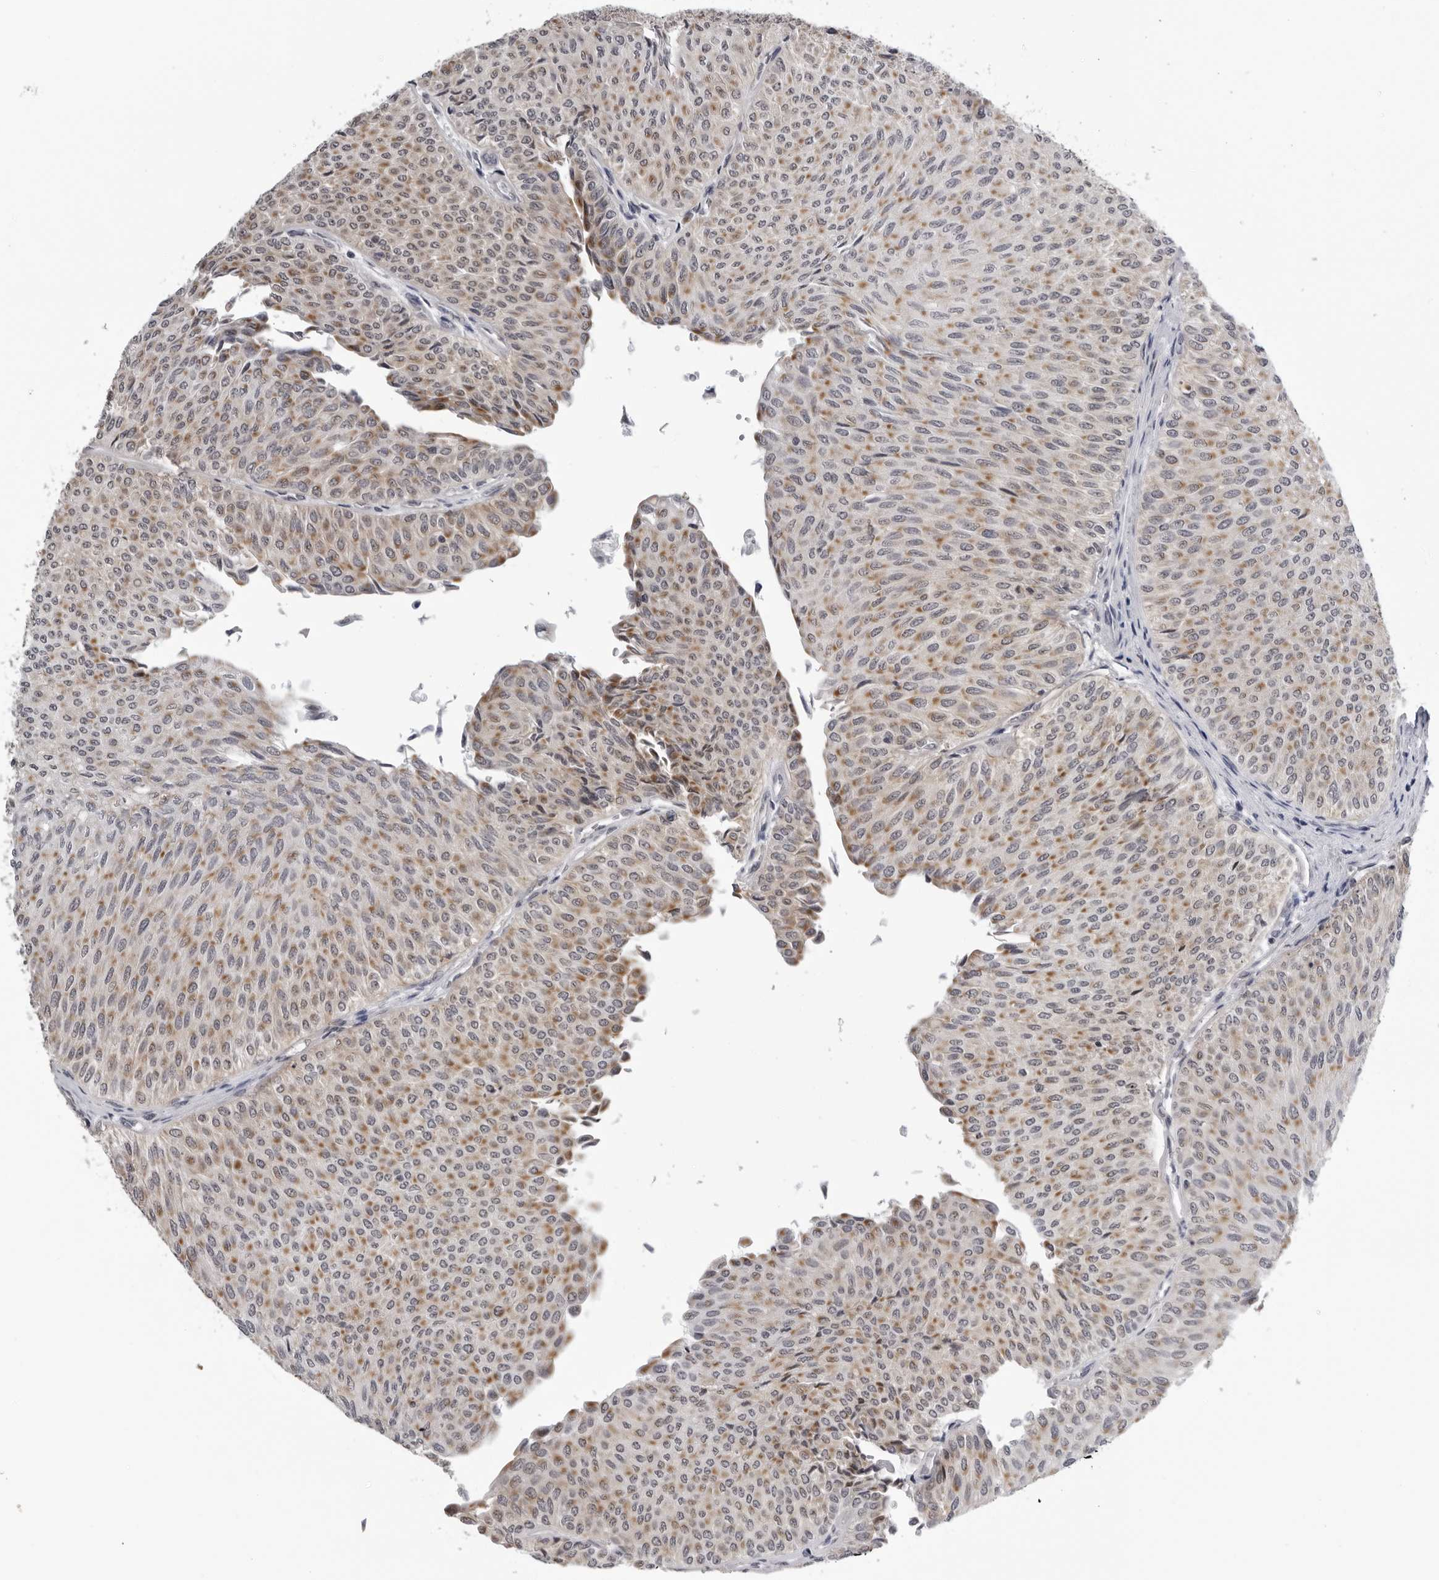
{"staining": {"intensity": "moderate", "quantity": ">75%", "location": "cytoplasmic/membranous"}, "tissue": "urothelial cancer", "cell_type": "Tumor cells", "image_type": "cancer", "snomed": [{"axis": "morphology", "description": "Urothelial carcinoma, Low grade"}, {"axis": "topography", "description": "Urinary bladder"}], "caption": "Immunohistochemical staining of human urothelial carcinoma (low-grade) demonstrates medium levels of moderate cytoplasmic/membranous protein expression in about >75% of tumor cells. The staining was performed using DAB to visualize the protein expression in brown, while the nuclei were stained in blue with hematoxylin (Magnification: 20x).", "gene": "CPT2", "patient": {"sex": "male", "age": 78}}